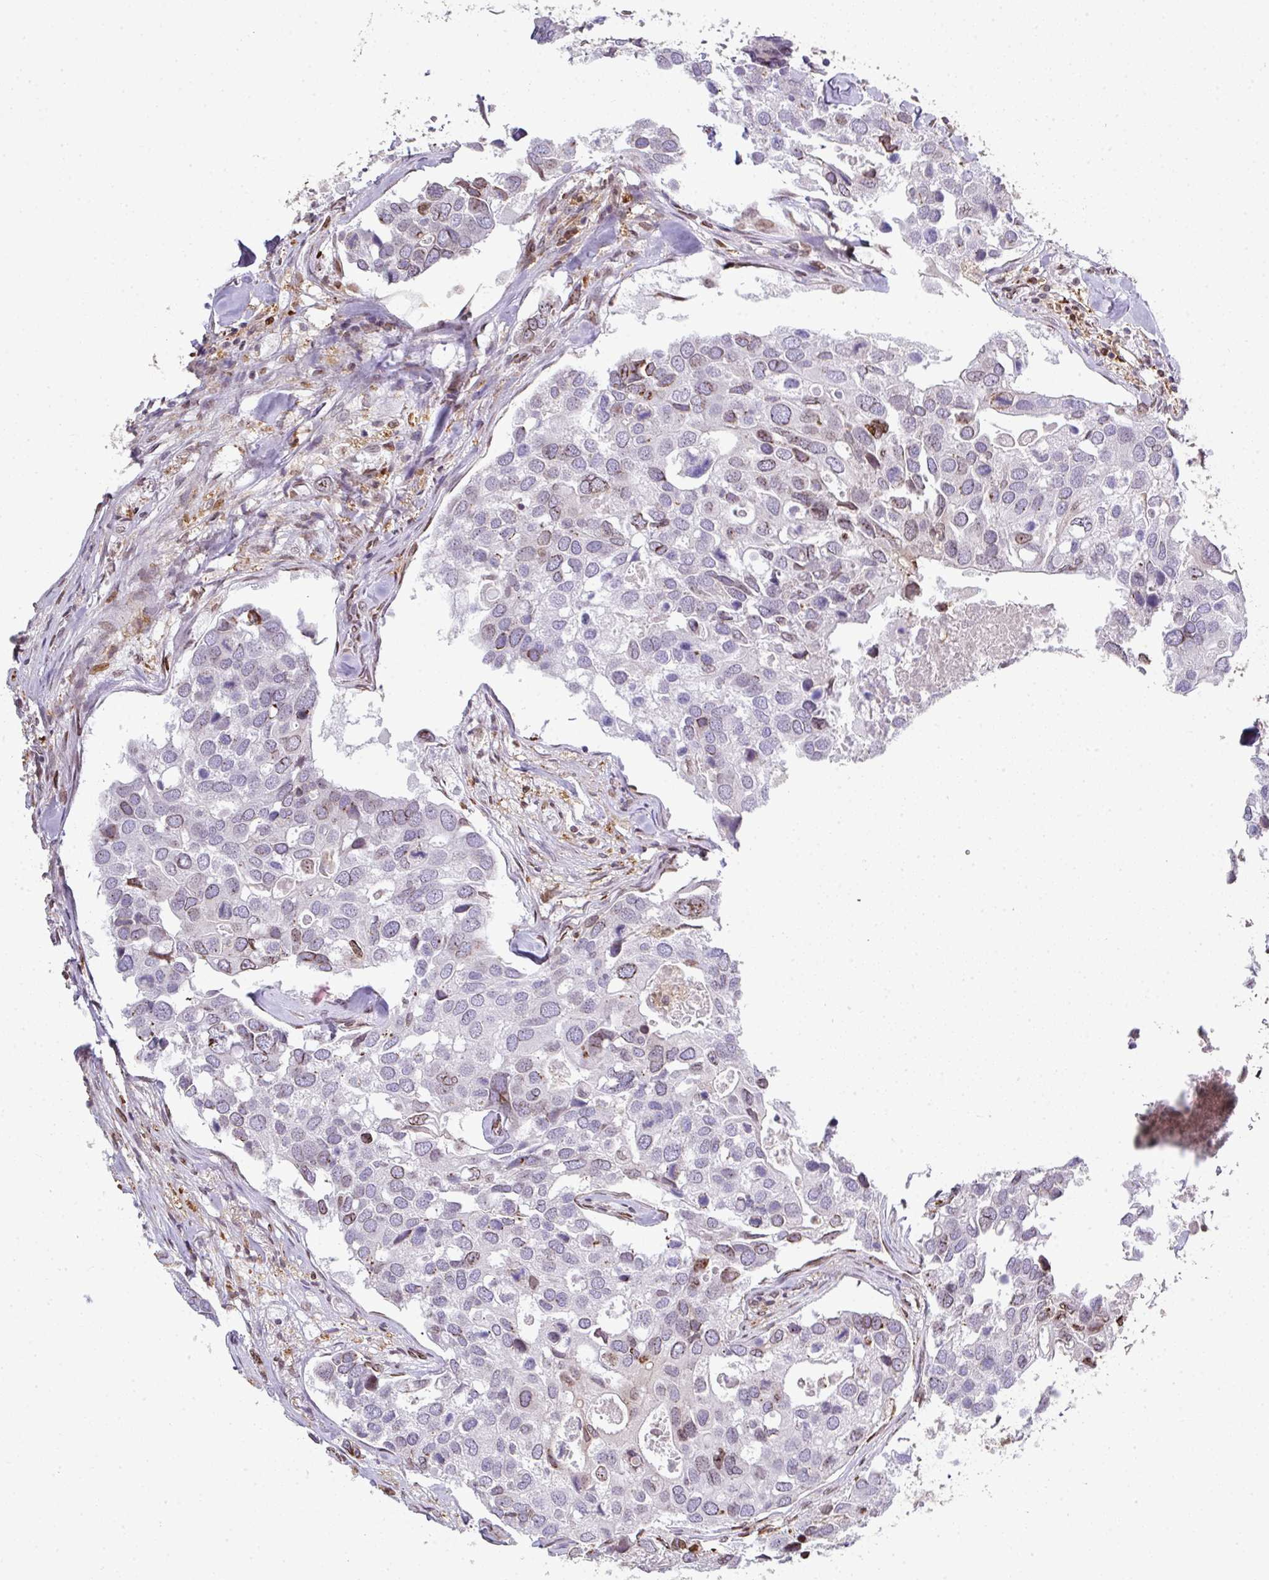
{"staining": {"intensity": "weak", "quantity": "<25%", "location": "cytoplasmic/membranous,nuclear"}, "tissue": "breast cancer", "cell_type": "Tumor cells", "image_type": "cancer", "snomed": [{"axis": "morphology", "description": "Duct carcinoma"}, {"axis": "topography", "description": "Breast"}], "caption": "DAB (3,3'-diaminobenzidine) immunohistochemical staining of breast cancer shows no significant expression in tumor cells.", "gene": "PLK1", "patient": {"sex": "female", "age": 83}}